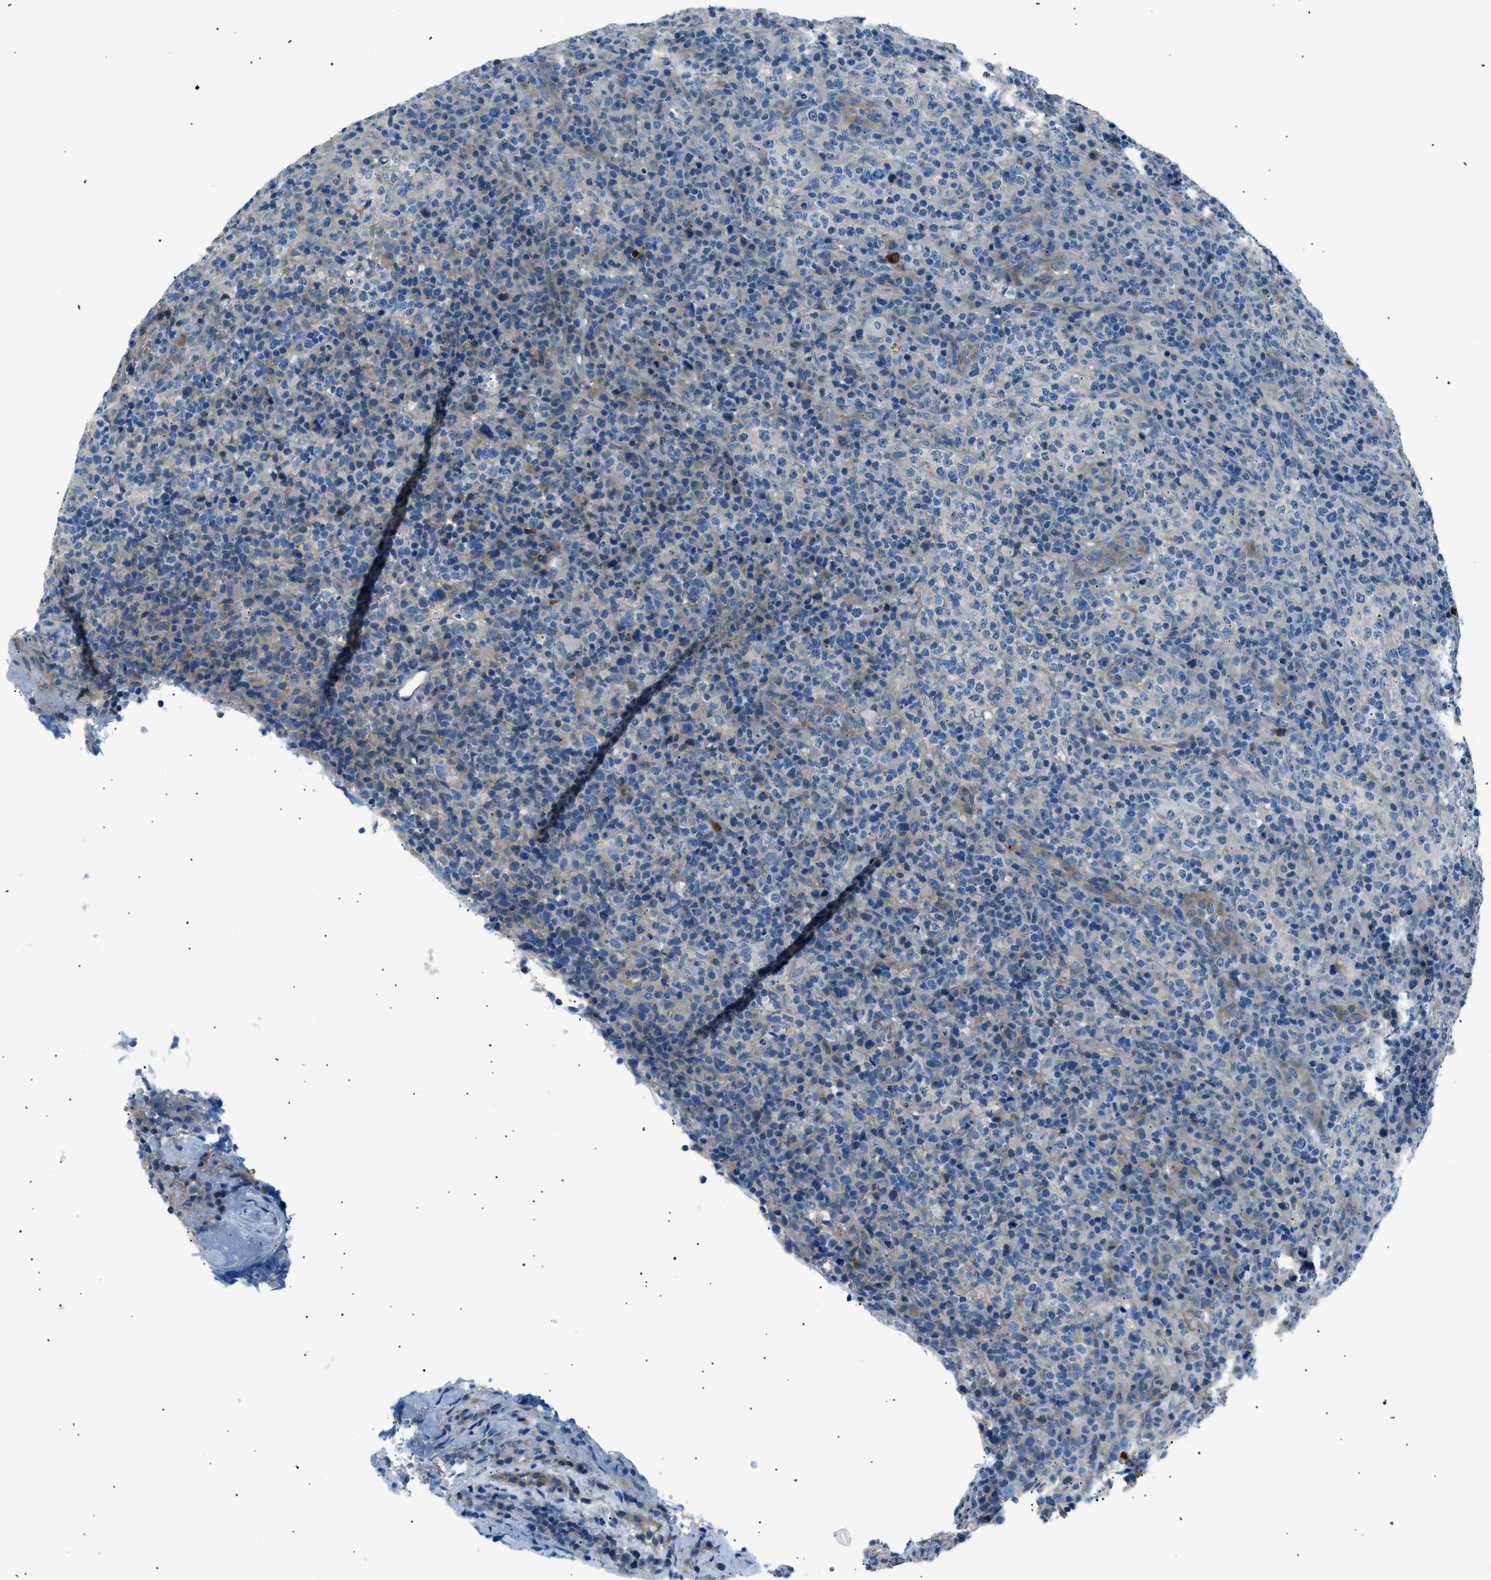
{"staining": {"intensity": "negative", "quantity": "none", "location": "none"}, "tissue": "lymphoma", "cell_type": "Tumor cells", "image_type": "cancer", "snomed": [{"axis": "morphology", "description": "Malignant lymphoma, non-Hodgkin's type, High grade"}, {"axis": "topography", "description": "Lymph node"}], "caption": "Immunohistochemistry (IHC) image of neoplastic tissue: malignant lymphoma, non-Hodgkin's type (high-grade) stained with DAB reveals no significant protein positivity in tumor cells.", "gene": "LRRC37B", "patient": {"sex": "female", "age": 76}}